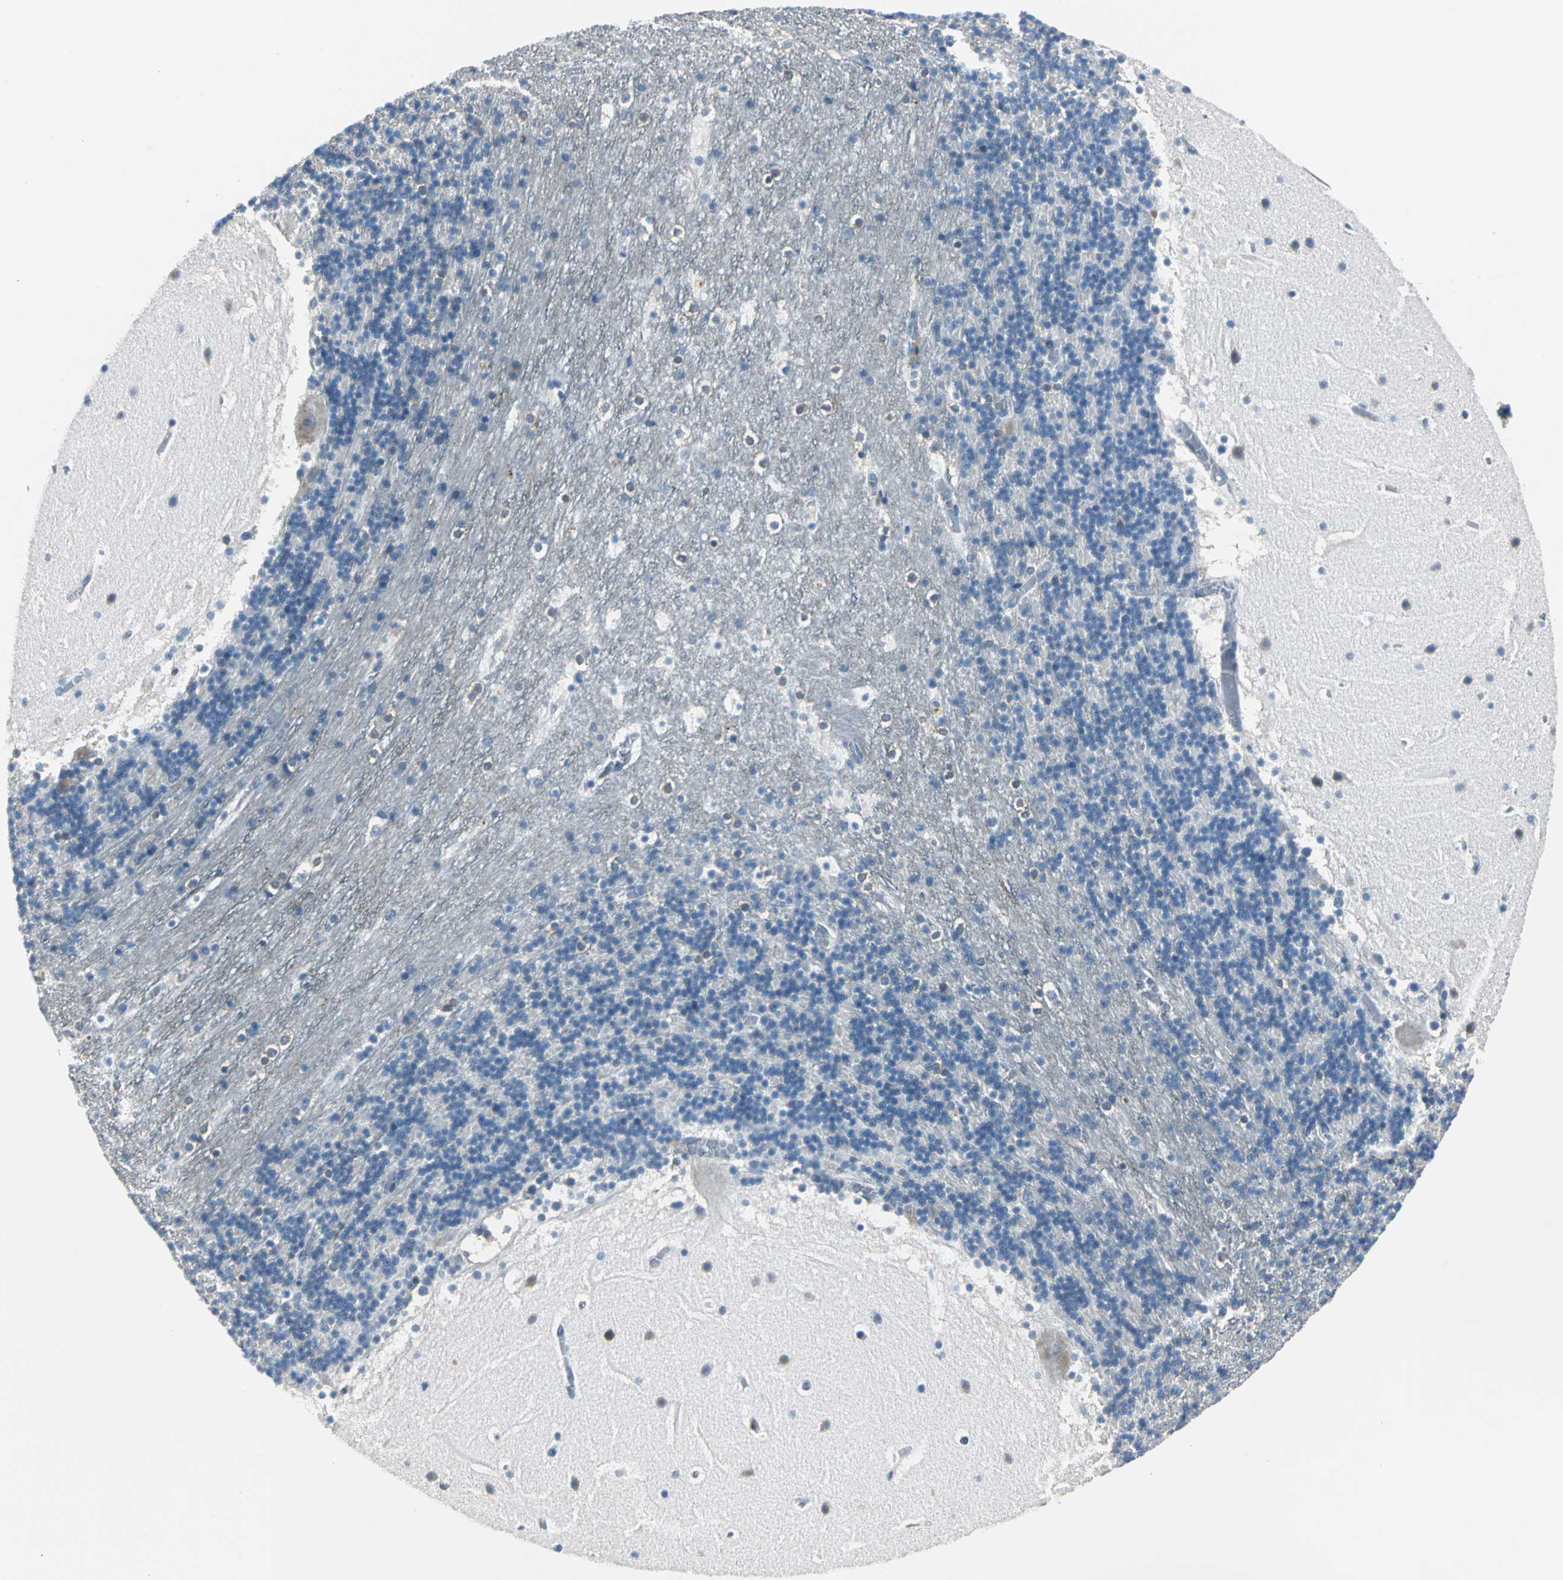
{"staining": {"intensity": "negative", "quantity": "none", "location": "none"}, "tissue": "cerebellum", "cell_type": "Cells in granular layer", "image_type": "normal", "snomed": [{"axis": "morphology", "description": "Normal tissue, NOS"}, {"axis": "topography", "description": "Cerebellum"}], "caption": "The immunohistochemistry image has no significant staining in cells in granular layer of cerebellum. (Stains: DAB immunohistochemistry with hematoxylin counter stain, Microscopy: brightfield microscopy at high magnification).", "gene": "ZNF415", "patient": {"sex": "male", "age": 45}}